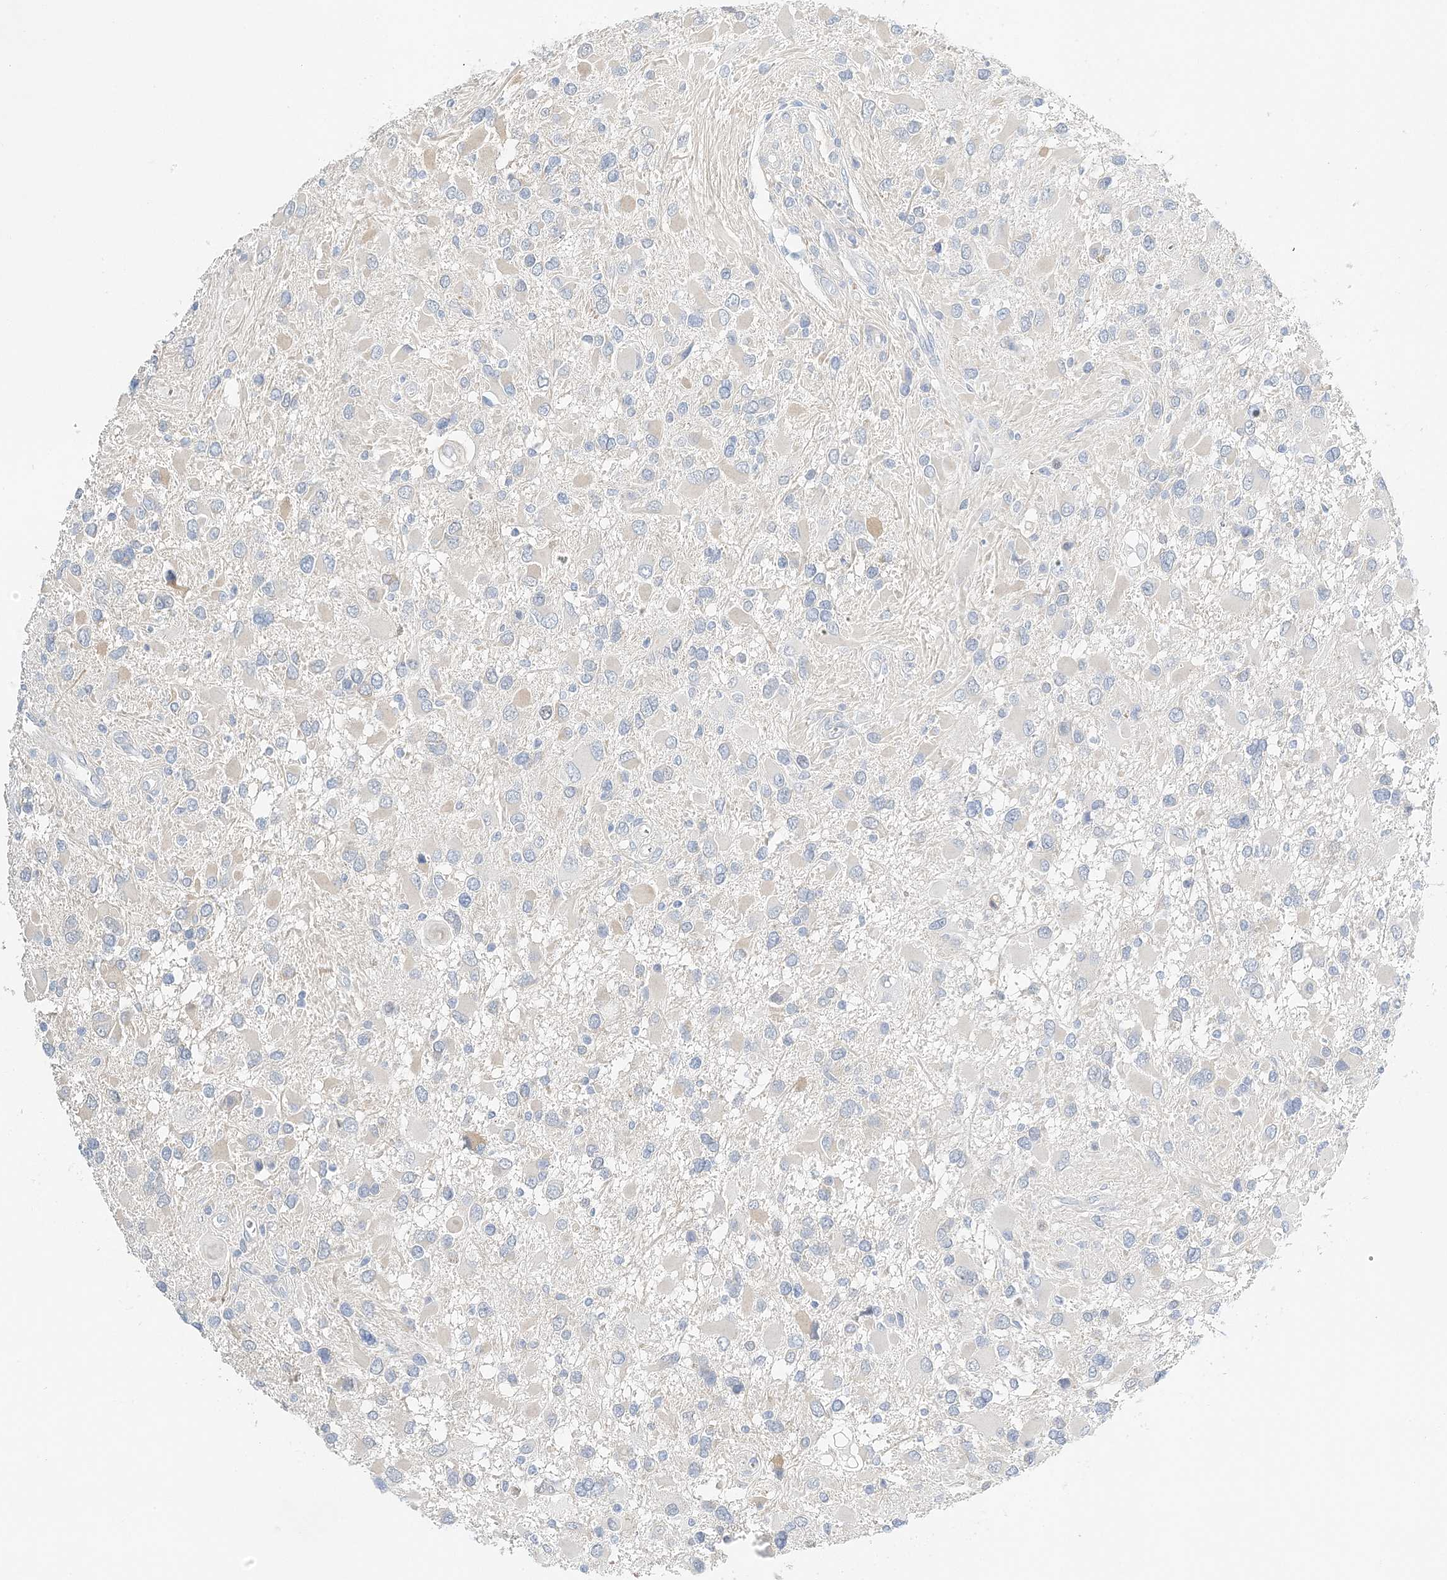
{"staining": {"intensity": "negative", "quantity": "none", "location": "none"}, "tissue": "glioma", "cell_type": "Tumor cells", "image_type": "cancer", "snomed": [{"axis": "morphology", "description": "Glioma, malignant, High grade"}, {"axis": "topography", "description": "Brain"}], "caption": "Immunohistochemical staining of human glioma demonstrates no significant expression in tumor cells. (Immunohistochemistry, brightfield microscopy, high magnification).", "gene": "VILL", "patient": {"sex": "male", "age": 53}}